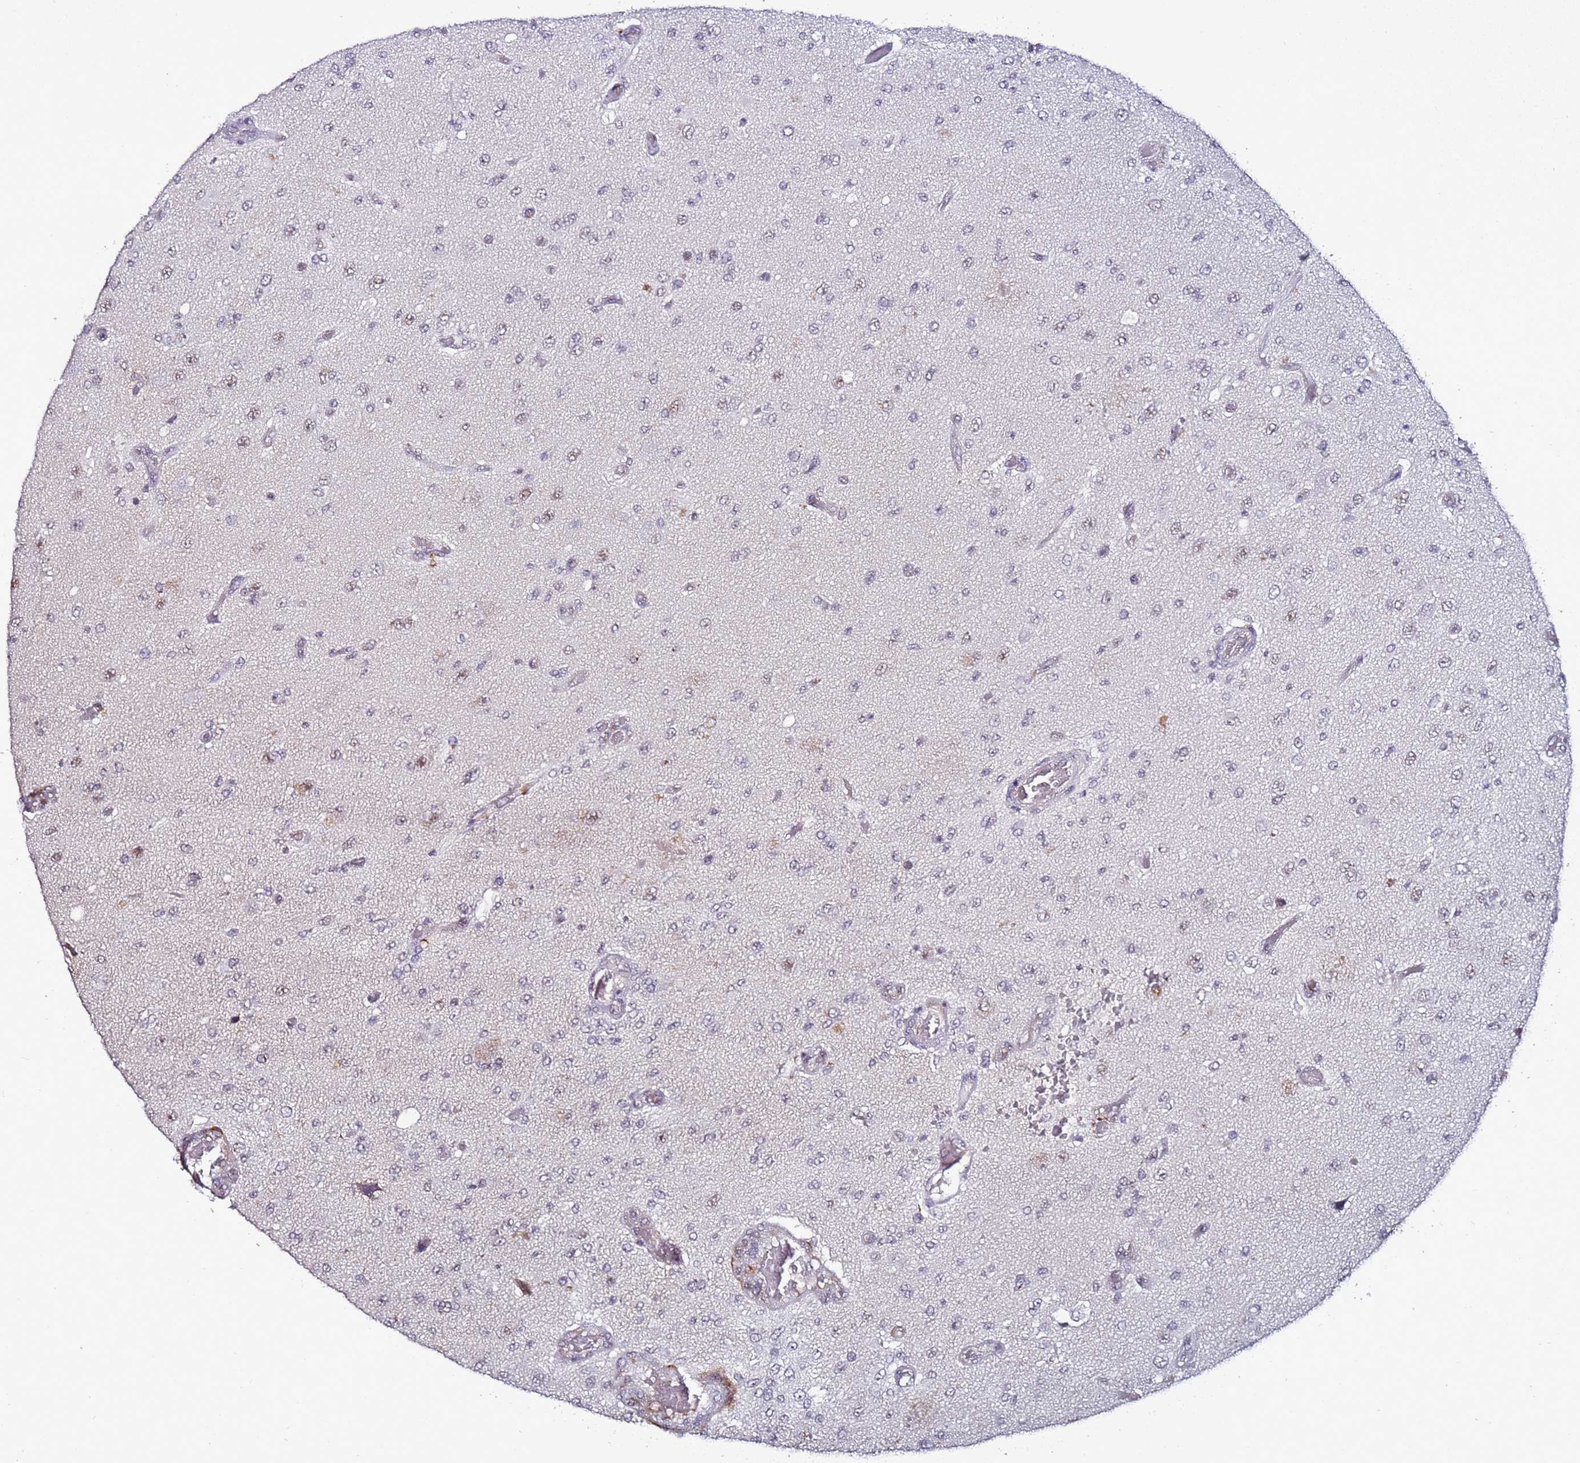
{"staining": {"intensity": "weak", "quantity": "<25%", "location": "nuclear"}, "tissue": "glioma", "cell_type": "Tumor cells", "image_type": "cancer", "snomed": [{"axis": "morphology", "description": "Normal tissue, NOS"}, {"axis": "morphology", "description": "Glioma, malignant, High grade"}, {"axis": "topography", "description": "Cerebral cortex"}], "caption": "This histopathology image is of malignant glioma (high-grade) stained with immunohistochemistry to label a protein in brown with the nuclei are counter-stained blue. There is no expression in tumor cells. (Brightfield microscopy of DAB (3,3'-diaminobenzidine) immunohistochemistry (IHC) at high magnification).", "gene": "PSMA7", "patient": {"sex": "male", "age": 77}}